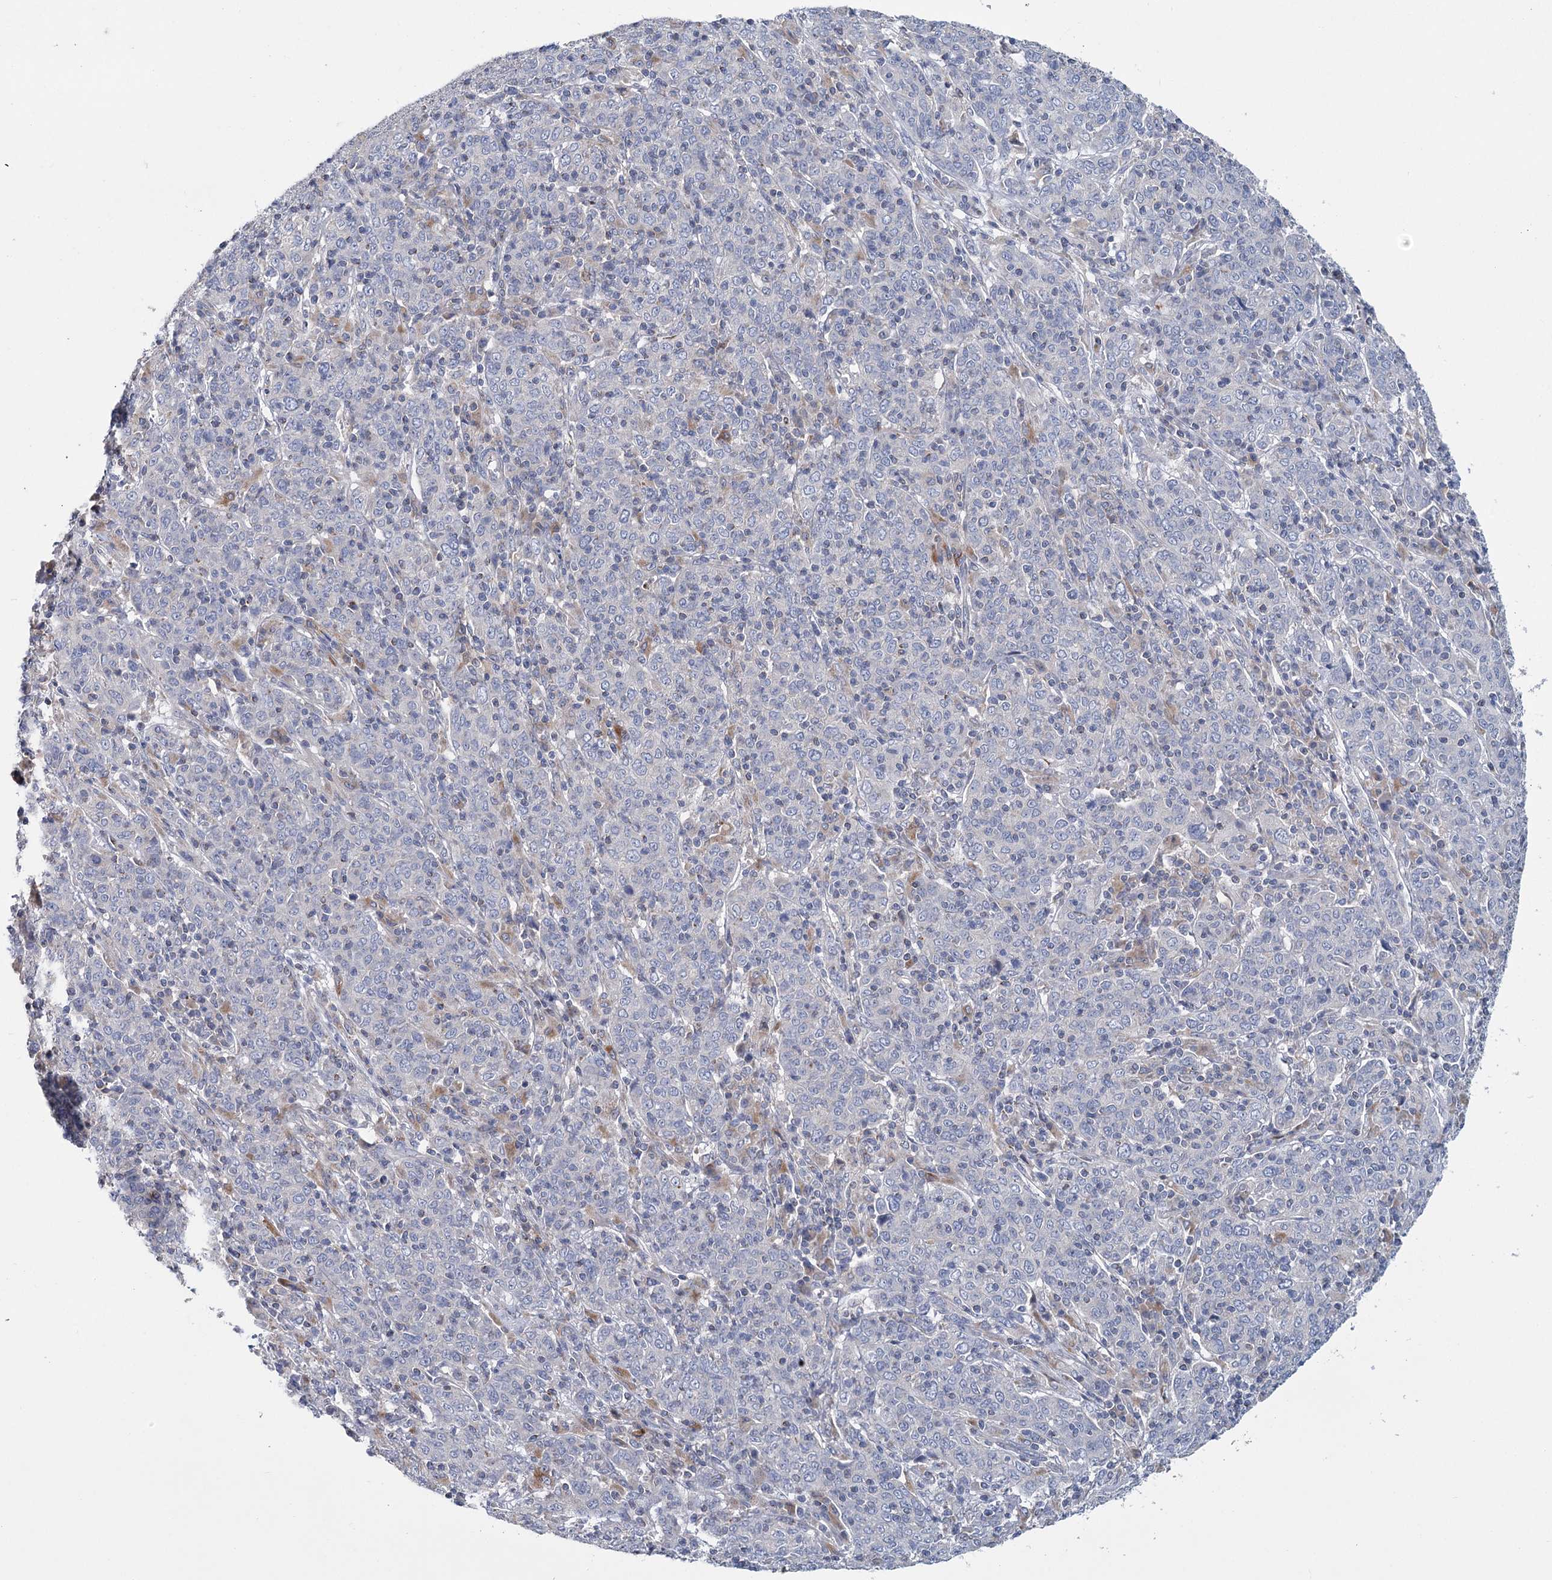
{"staining": {"intensity": "negative", "quantity": "none", "location": "none"}, "tissue": "cervical cancer", "cell_type": "Tumor cells", "image_type": "cancer", "snomed": [{"axis": "morphology", "description": "Squamous cell carcinoma, NOS"}, {"axis": "topography", "description": "Cervix"}], "caption": "A micrograph of cervical cancer (squamous cell carcinoma) stained for a protein displays no brown staining in tumor cells.", "gene": "ANKRD16", "patient": {"sex": "female", "age": 67}}